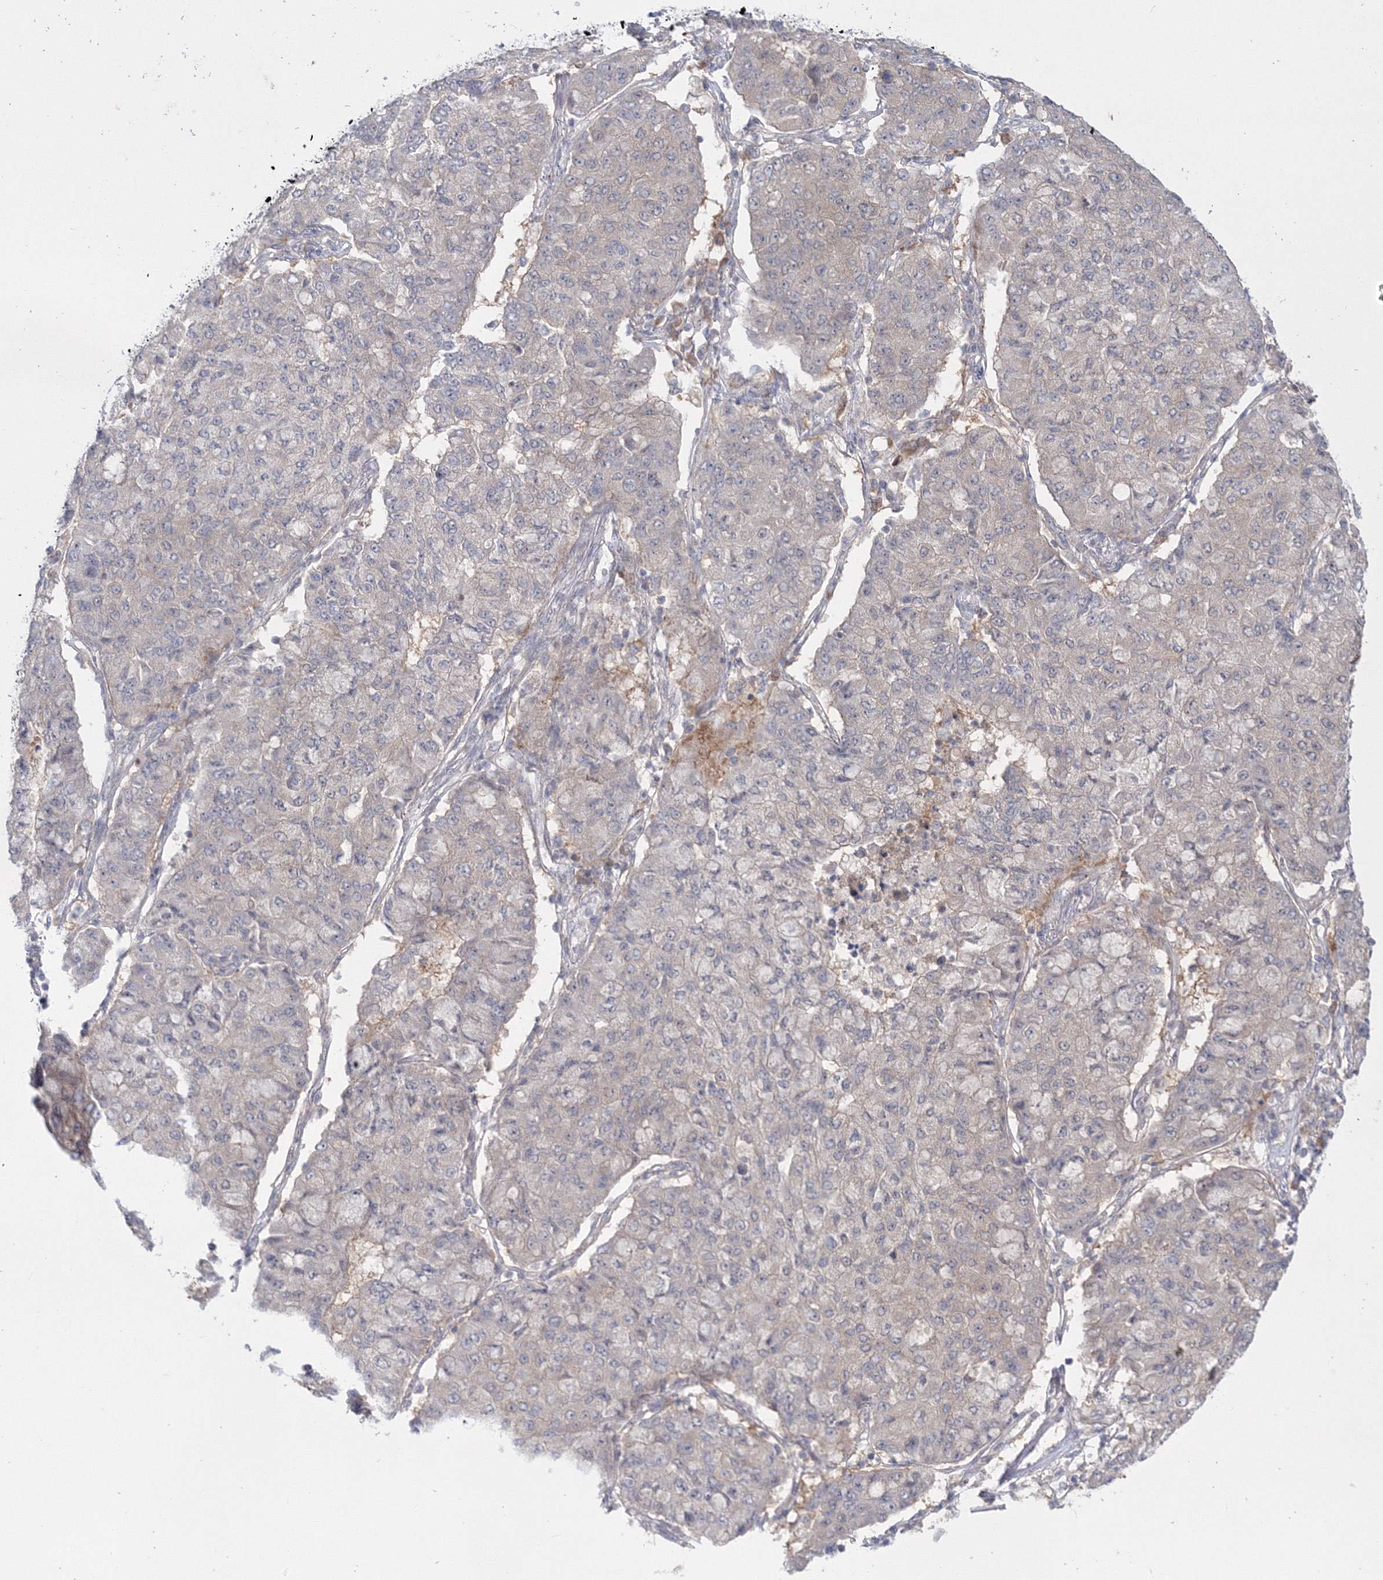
{"staining": {"intensity": "negative", "quantity": "none", "location": "none"}, "tissue": "lung cancer", "cell_type": "Tumor cells", "image_type": "cancer", "snomed": [{"axis": "morphology", "description": "Squamous cell carcinoma, NOS"}, {"axis": "topography", "description": "Lung"}], "caption": "A histopathology image of squamous cell carcinoma (lung) stained for a protein shows no brown staining in tumor cells. (Stains: DAB (3,3'-diaminobenzidine) IHC with hematoxylin counter stain, Microscopy: brightfield microscopy at high magnification).", "gene": "IPMK", "patient": {"sex": "male", "age": 74}}